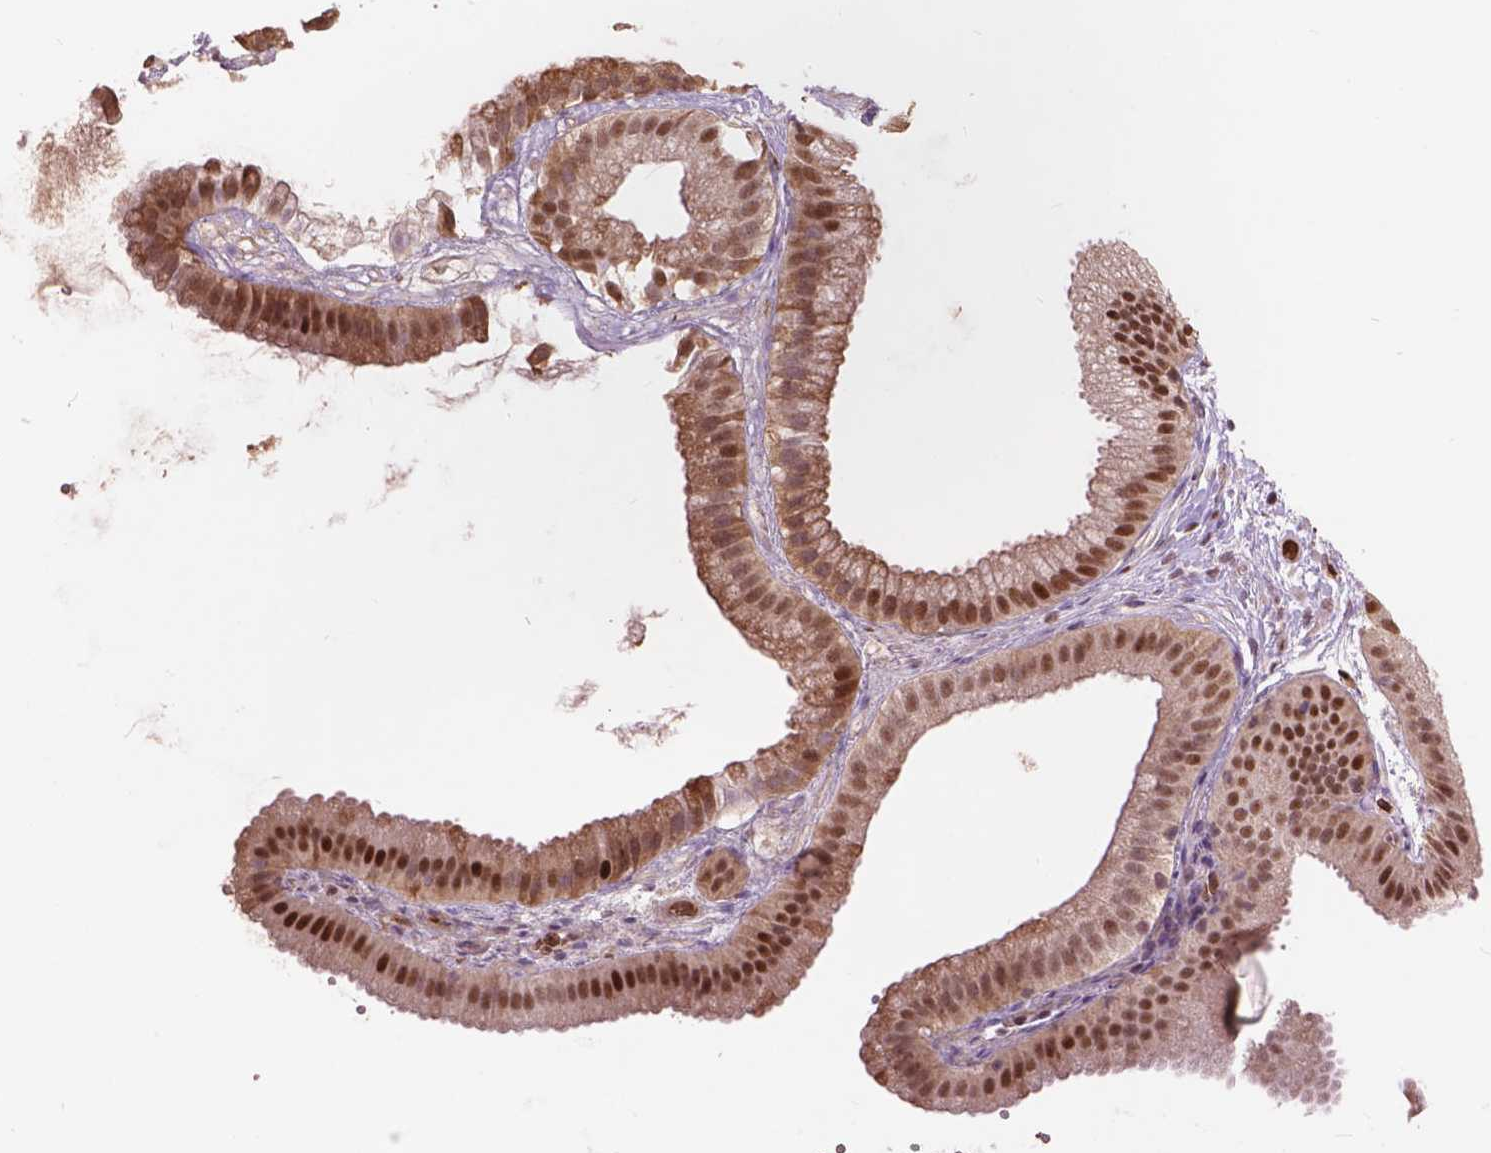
{"staining": {"intensity": "strong", "quantity": "25%-75%", "location": "nuclear"}, "tissue": "gallbladder", "cell_type": "Glandular cells", "image_type": "normal", "snomed": [{"axis": "morphology", "description": "Normal tissue, NOS"}, {"axis": "topography", "description": "Gallbladder"}], "caption": "Gallbladder stained with DAB (3,3'-diaminobenzidine) IHC shows high levels of strong nuclear staining in about 25%-75% of glandular cells.", "gene": "ANP32A", "patient": {"sex": "female", "age": 63}}